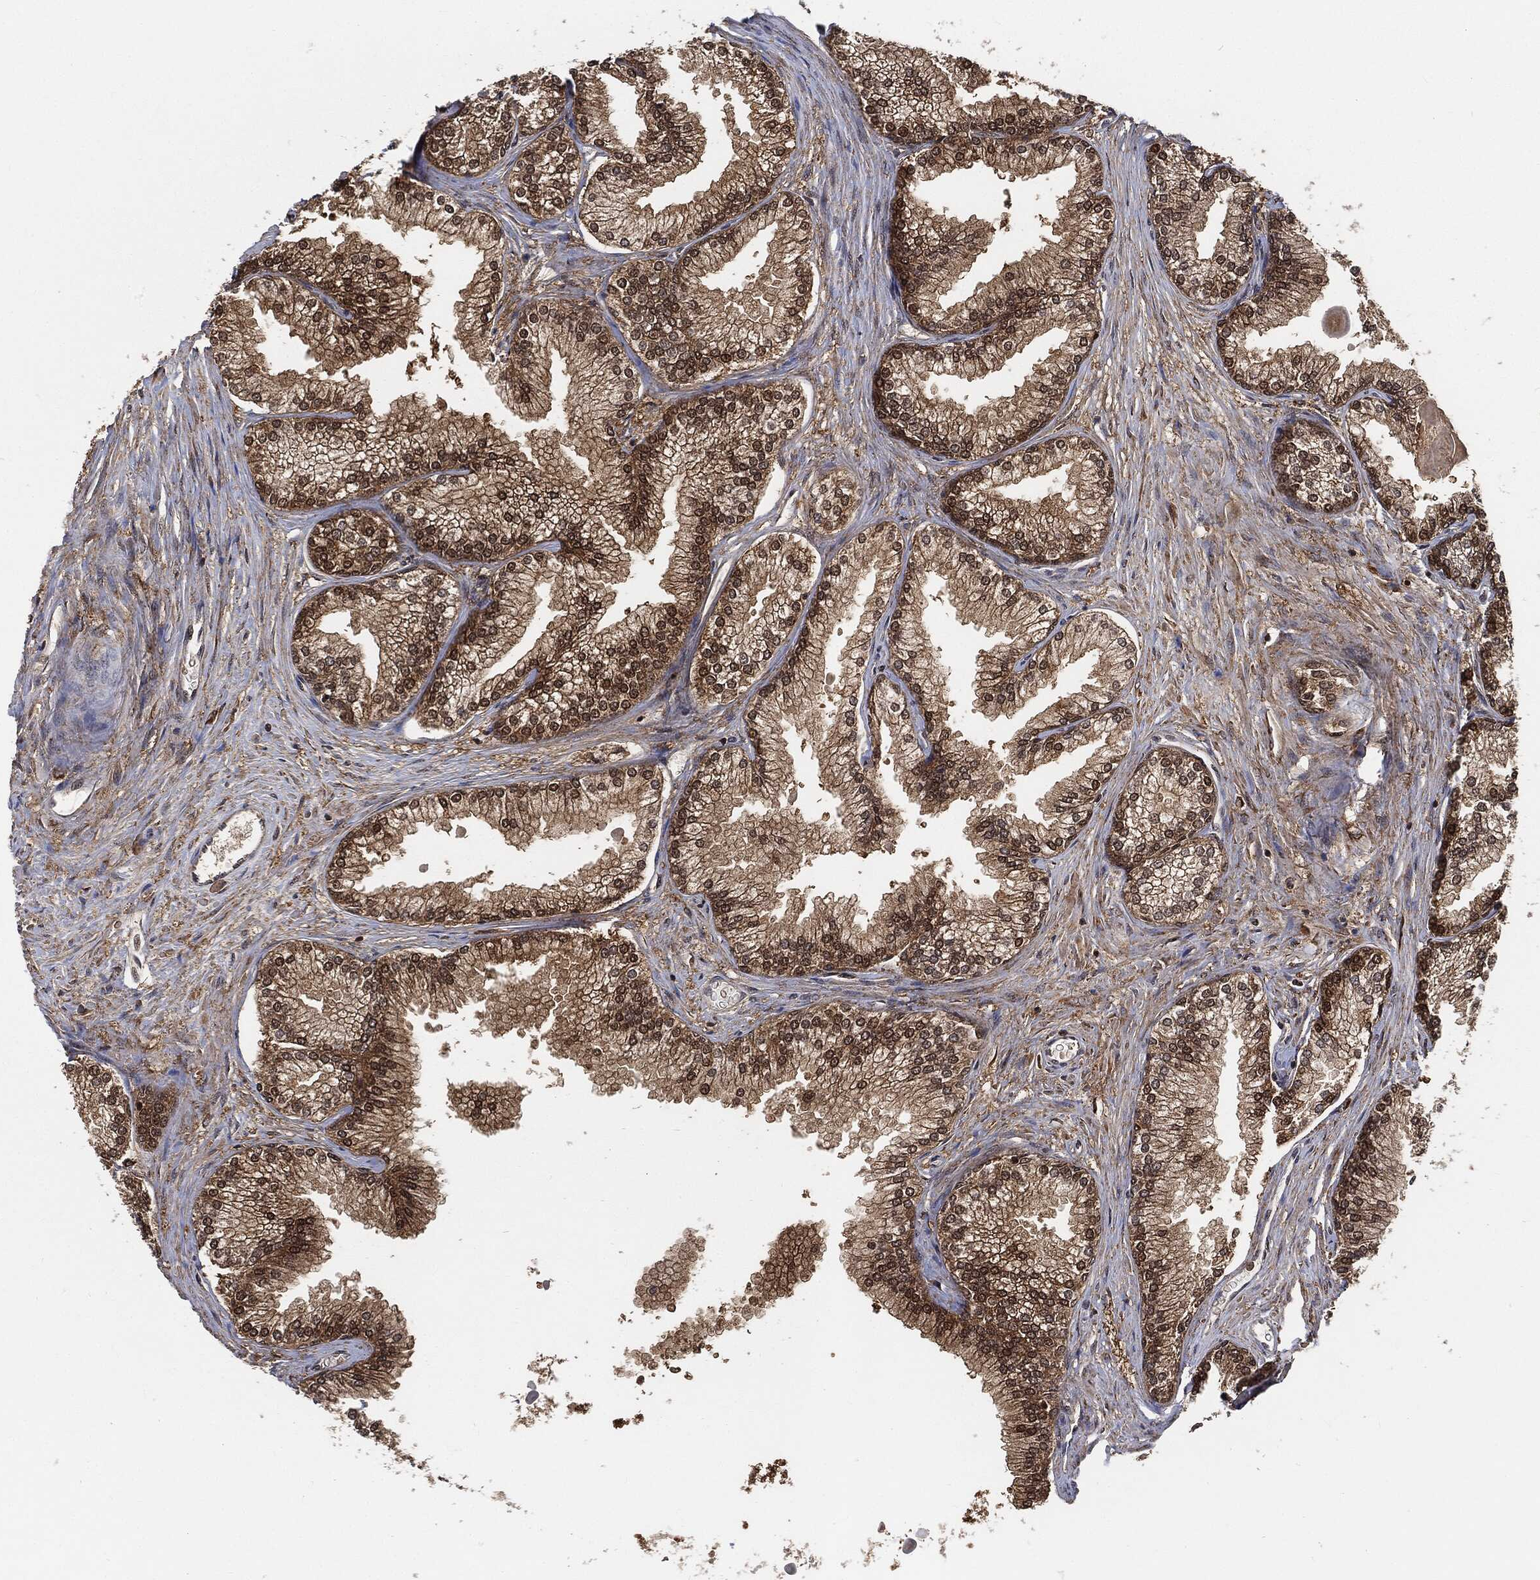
{"staining": {"intensity": "moderate", "quantity": ">75%", "location": "cytoplasmic/membranous,nuclear"}, "tissue": "prostate", "cell_type": "Glandular cells", "image_type": "normal", "snomed": [{"axis": "morphology", "description": "Normal tissue, NOS"}, {"axis": "topography", "description": "Prostate"}], "caption": "An image of human prostate stained for a protein shows moderate cytoplasmic/membranous,nuclear brown staining in glandular cells.", "gene": "CUTA", "patient": {"sex": "male", "age": 72}}